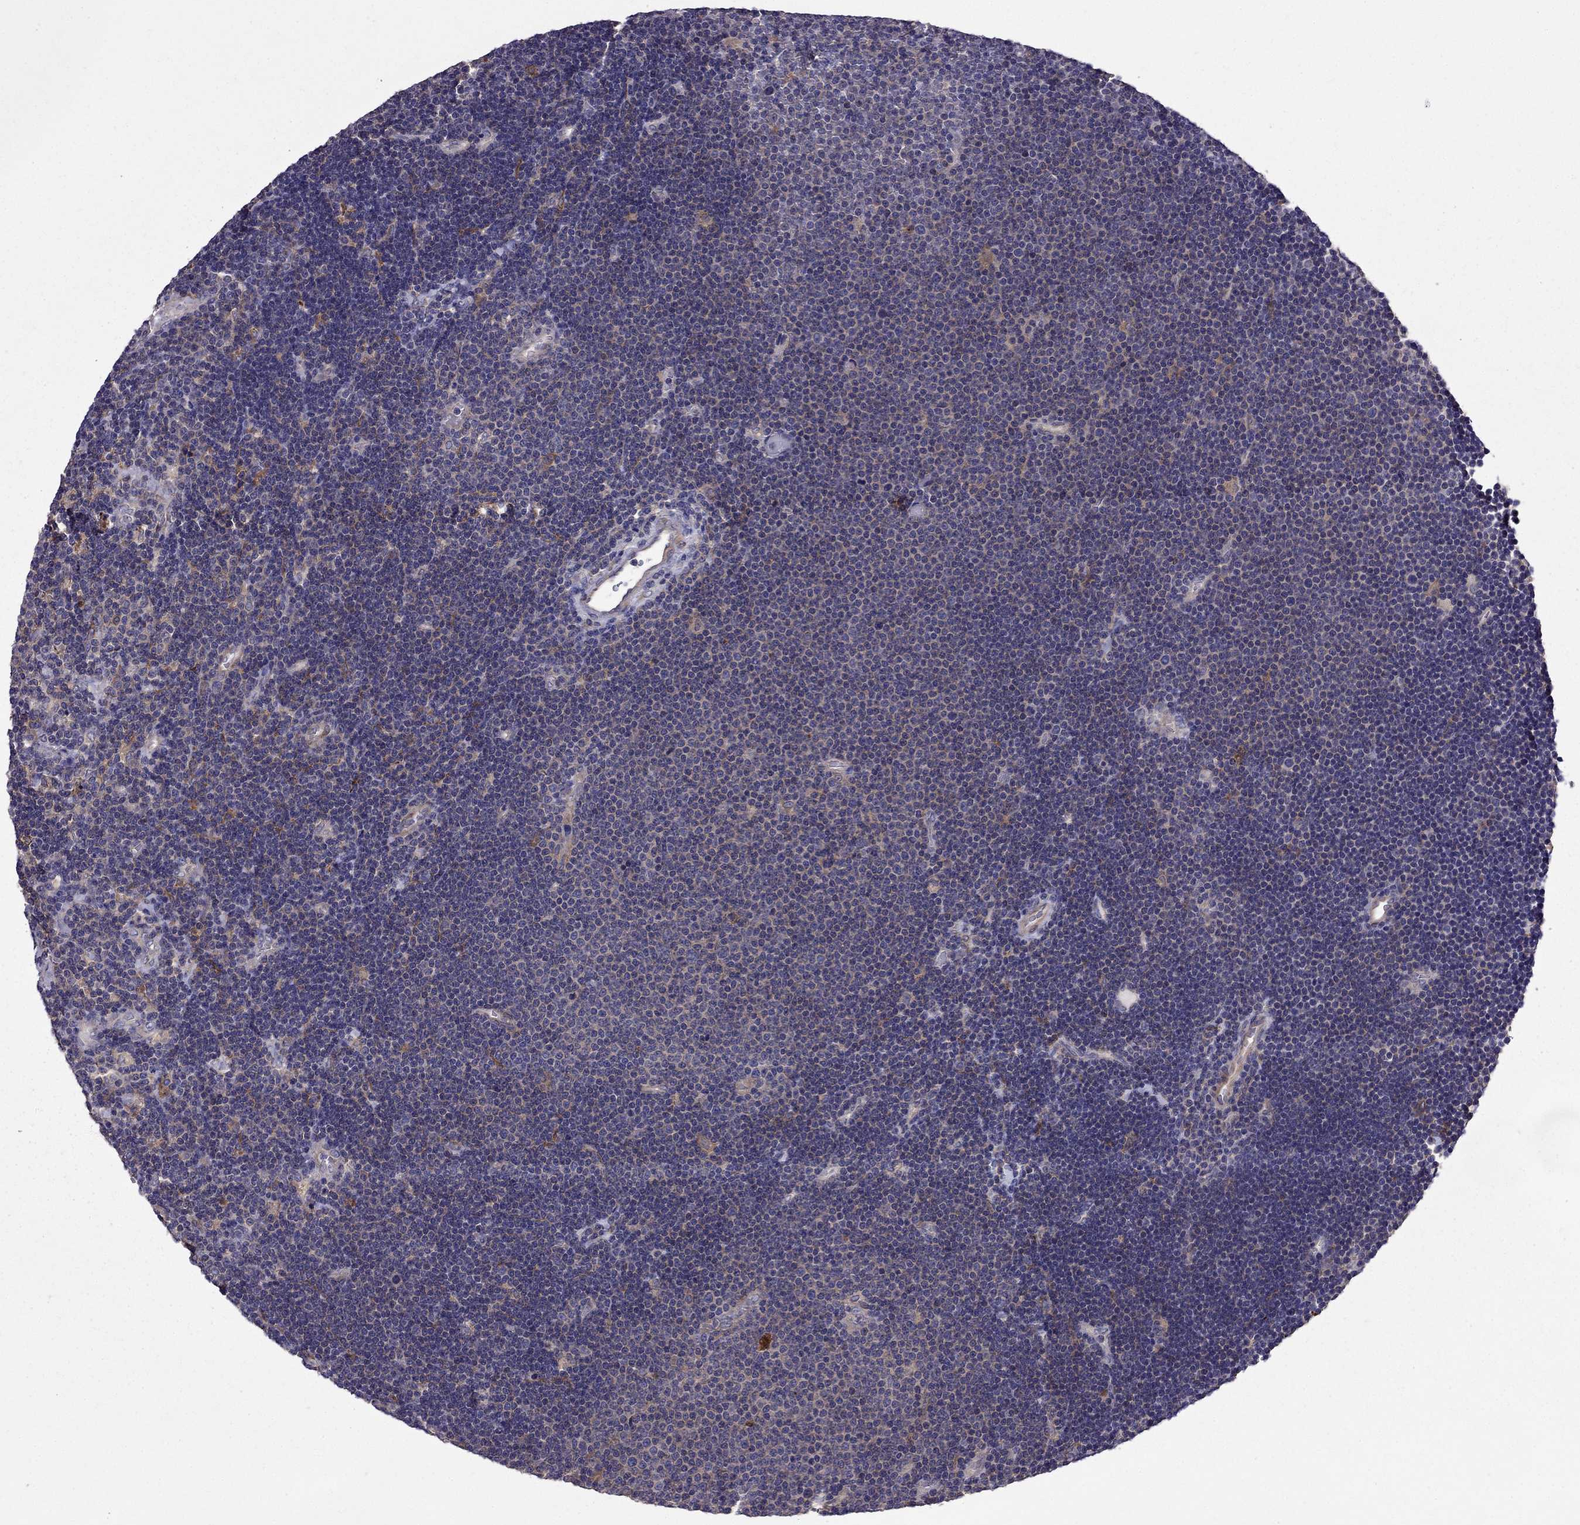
{"staining": {"intensity": "negative", "quantity": "none", "location": "none"}, "tissue": "lymphoma", "cell_type": "Tumor cells", "image_type": "cancer", "snomed": [{"axis": "morphology", "description": "Malignant lymphoma, non-Hodgkin's type, Low grade"}, {"axis": "topography", "description": "Brain"}], "caption": "The immunohistochemistry photomicrograph has no significant expression in tumor cells of lymphoma tissue.", "gene": "ITGB1", "patient": {"sex": "female", "age": 66}}